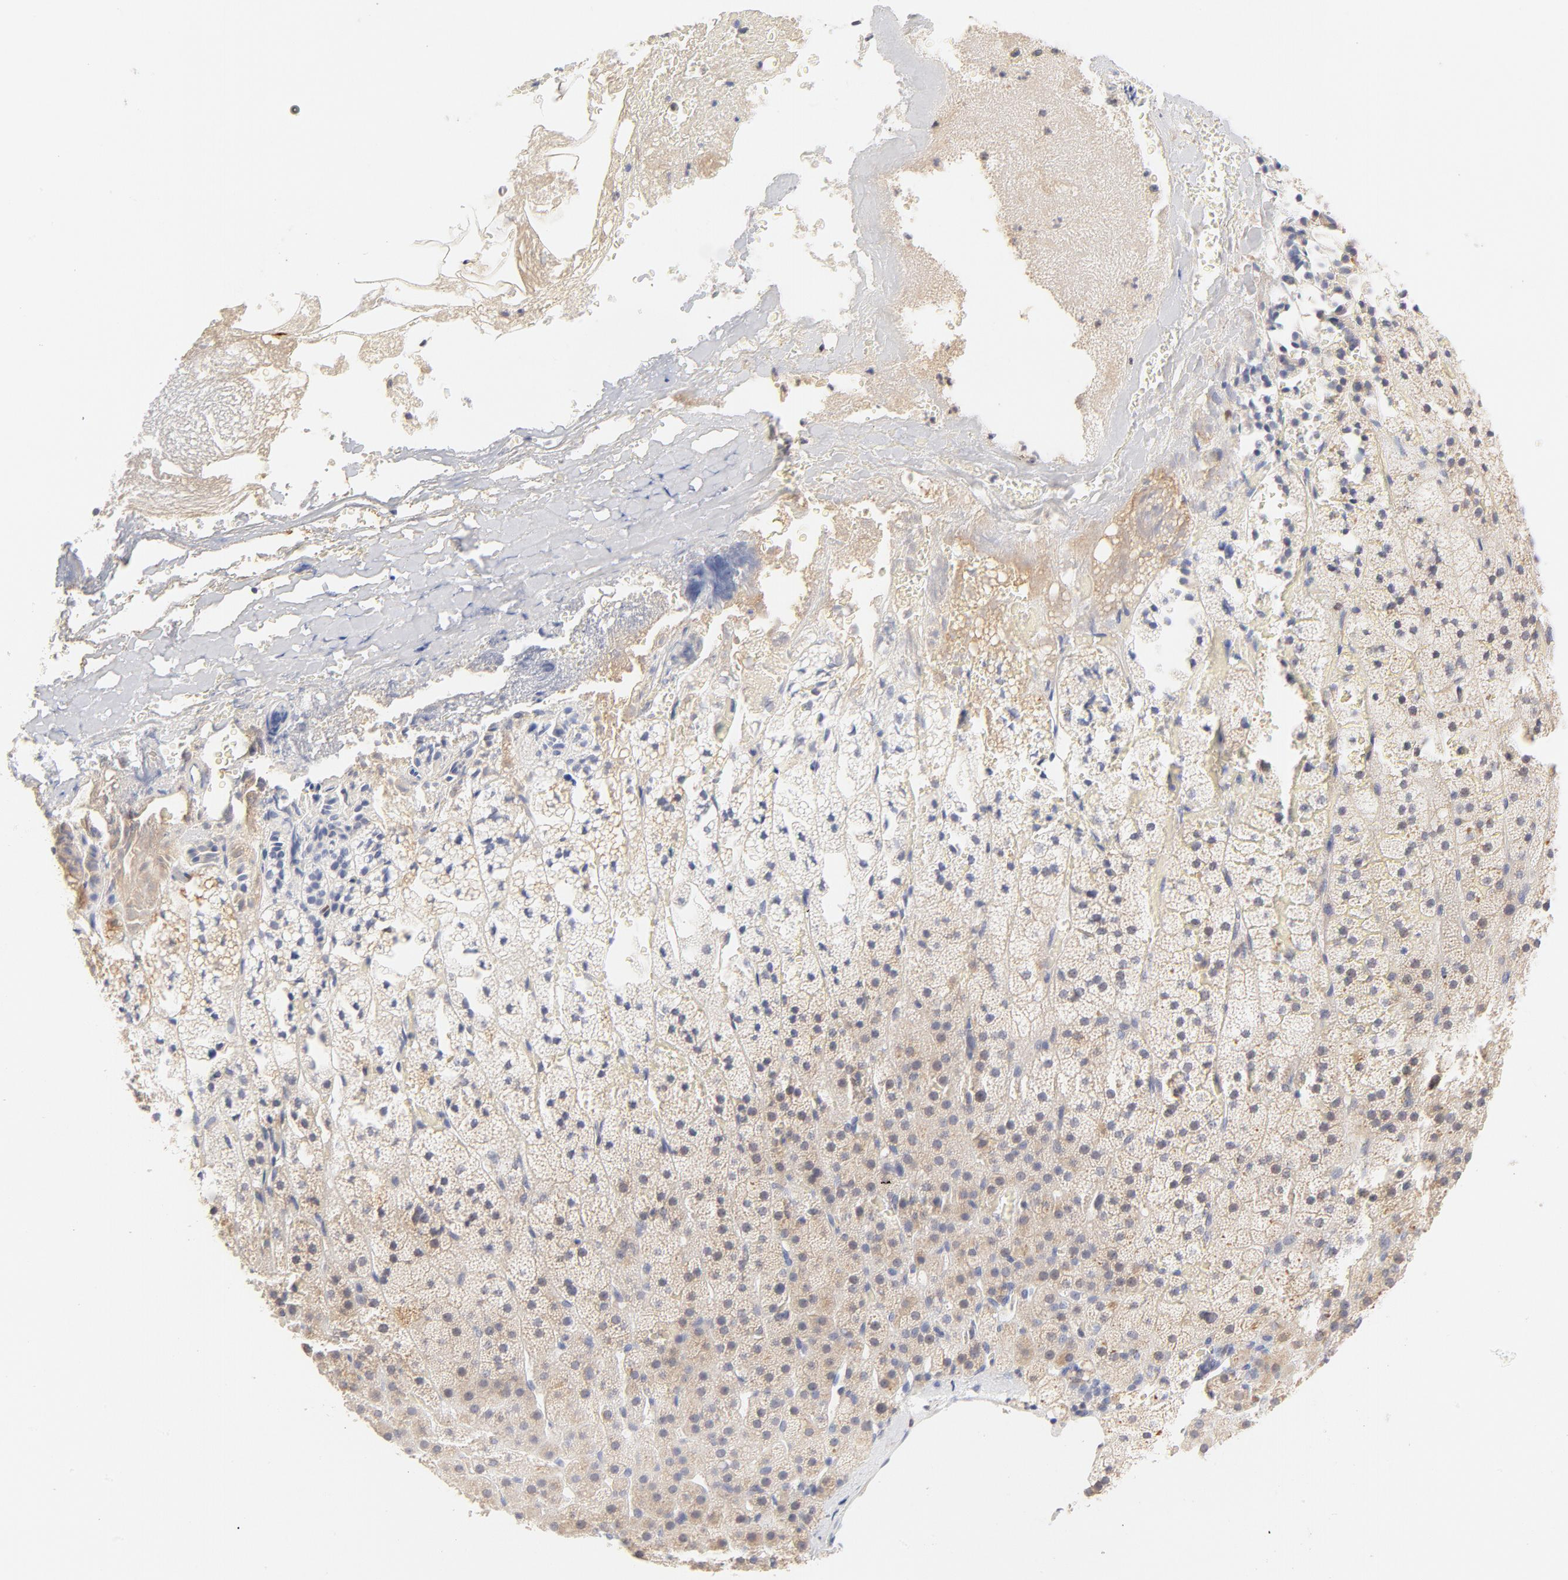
{"staining": {"intensity": "weak", "quantity": "<25%", "location": "cytoplasmic/membranous"}, "tissue": "adrenal gland", "cell_type": "Glandular cells", "image_type": "normal", "snomed": [{"axis": "morphology", "description": "Normal tissue, NOS"}, {"axis": "topography", "description": "Adrenal gland"}], "caption": "The micrograph demonstrates no staining of glandular cells in unremarkable adrenal gland. (DAB (3,3'-diaminobenzidine) immunohistochemistry, high magnification).", "gene": "MTERF2", "patient": {"sex": "male", "age": 35}}